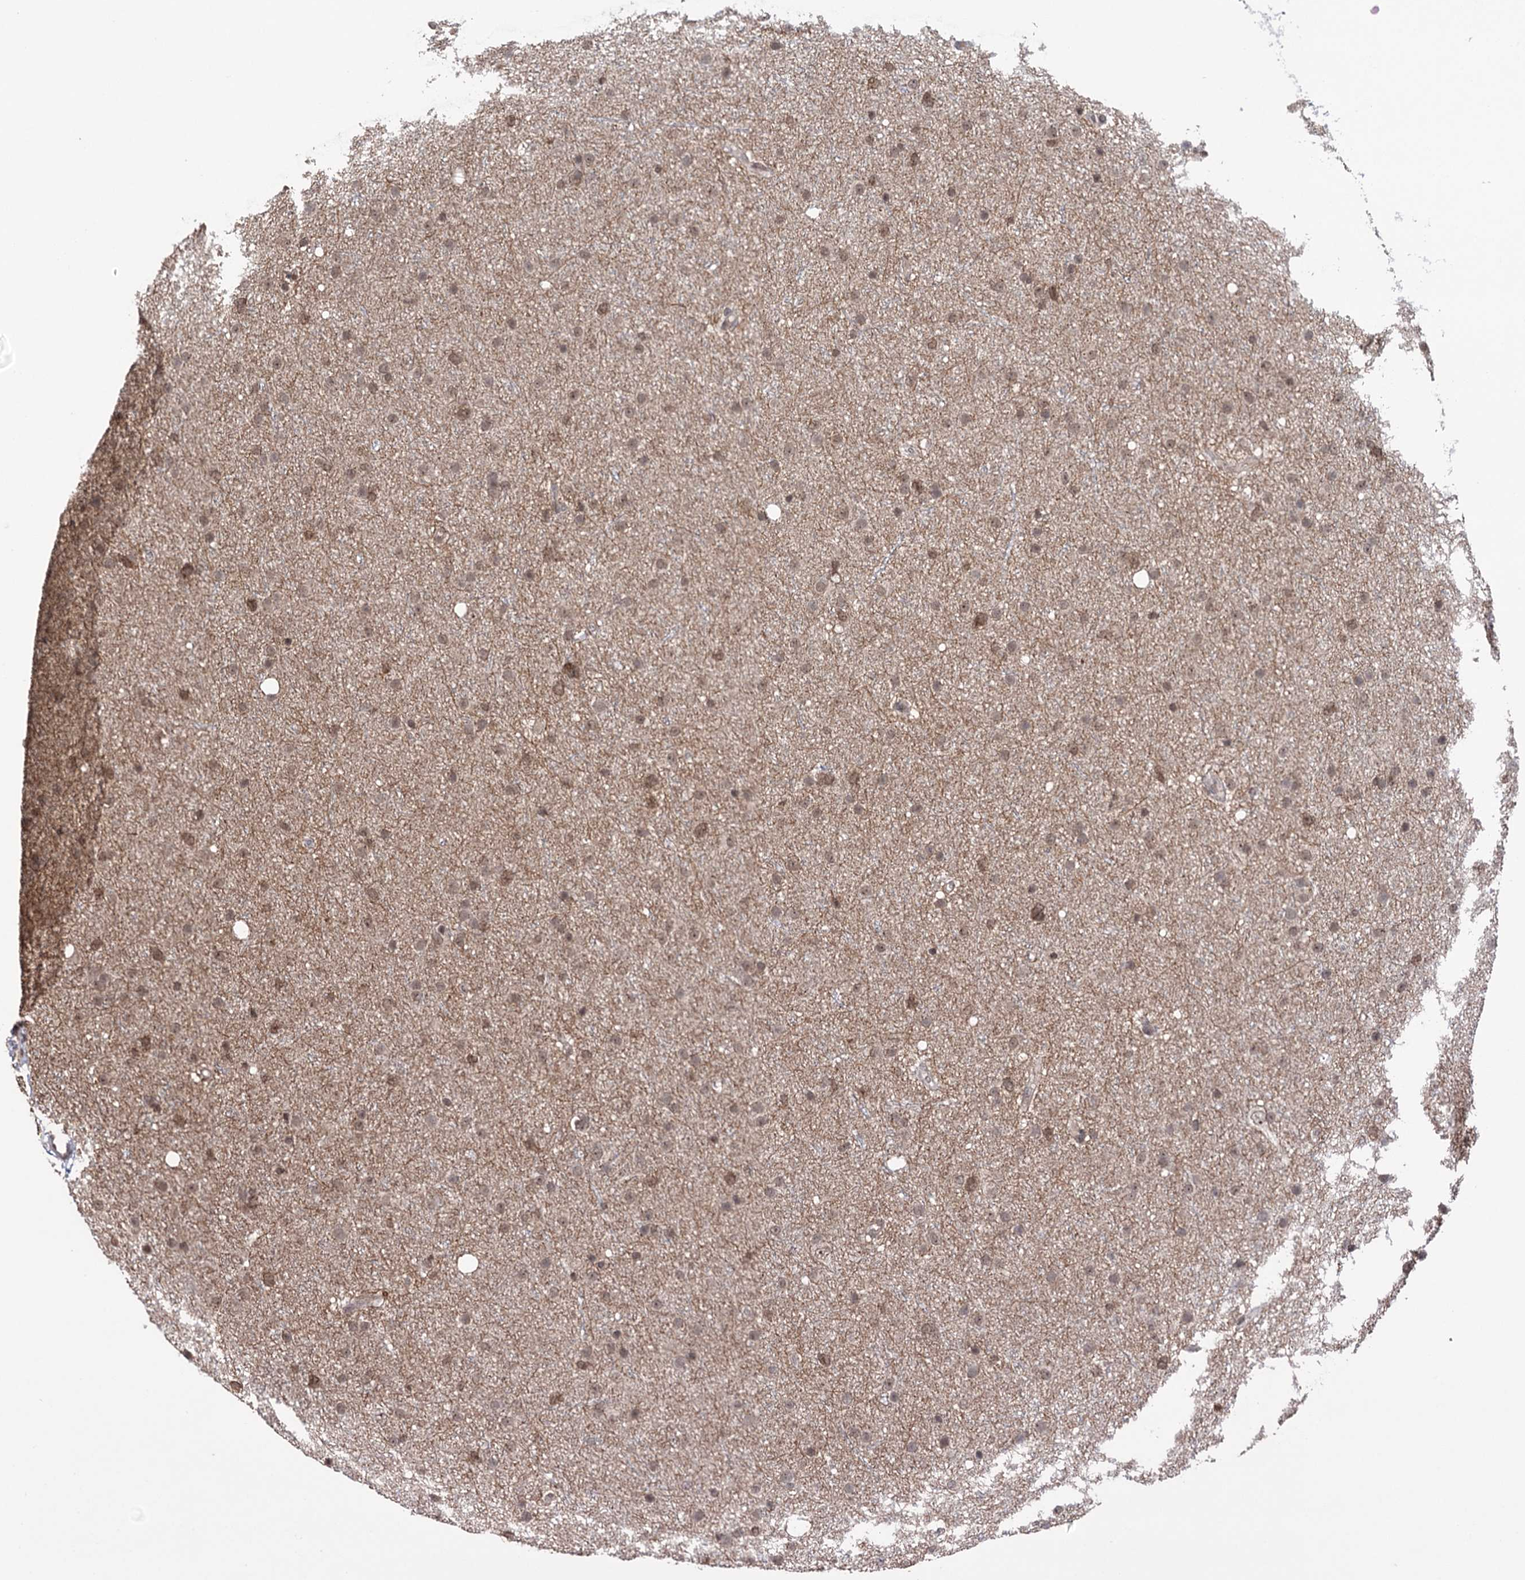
{"staining": {"intensity": "moderate", "quantity": ">75%", "location": "nuclear"}, "tissue": "glioma", "cell_type": "Tumor cells", "image_type": "cancer", "snomed": [{"axis": "morphology", "description": "Glioma, malignant, Low grade"}, {"axis": "topography", "description": "Cerebral cortex"}], "caption": "Malignant glioma (low-grade) stained for a protein (brown) exhibits moderate nuclear positive positivity in about >75% of tumor cells.", "gene": "CCDC77", "patient": {"sex": "female", "age": 39}}